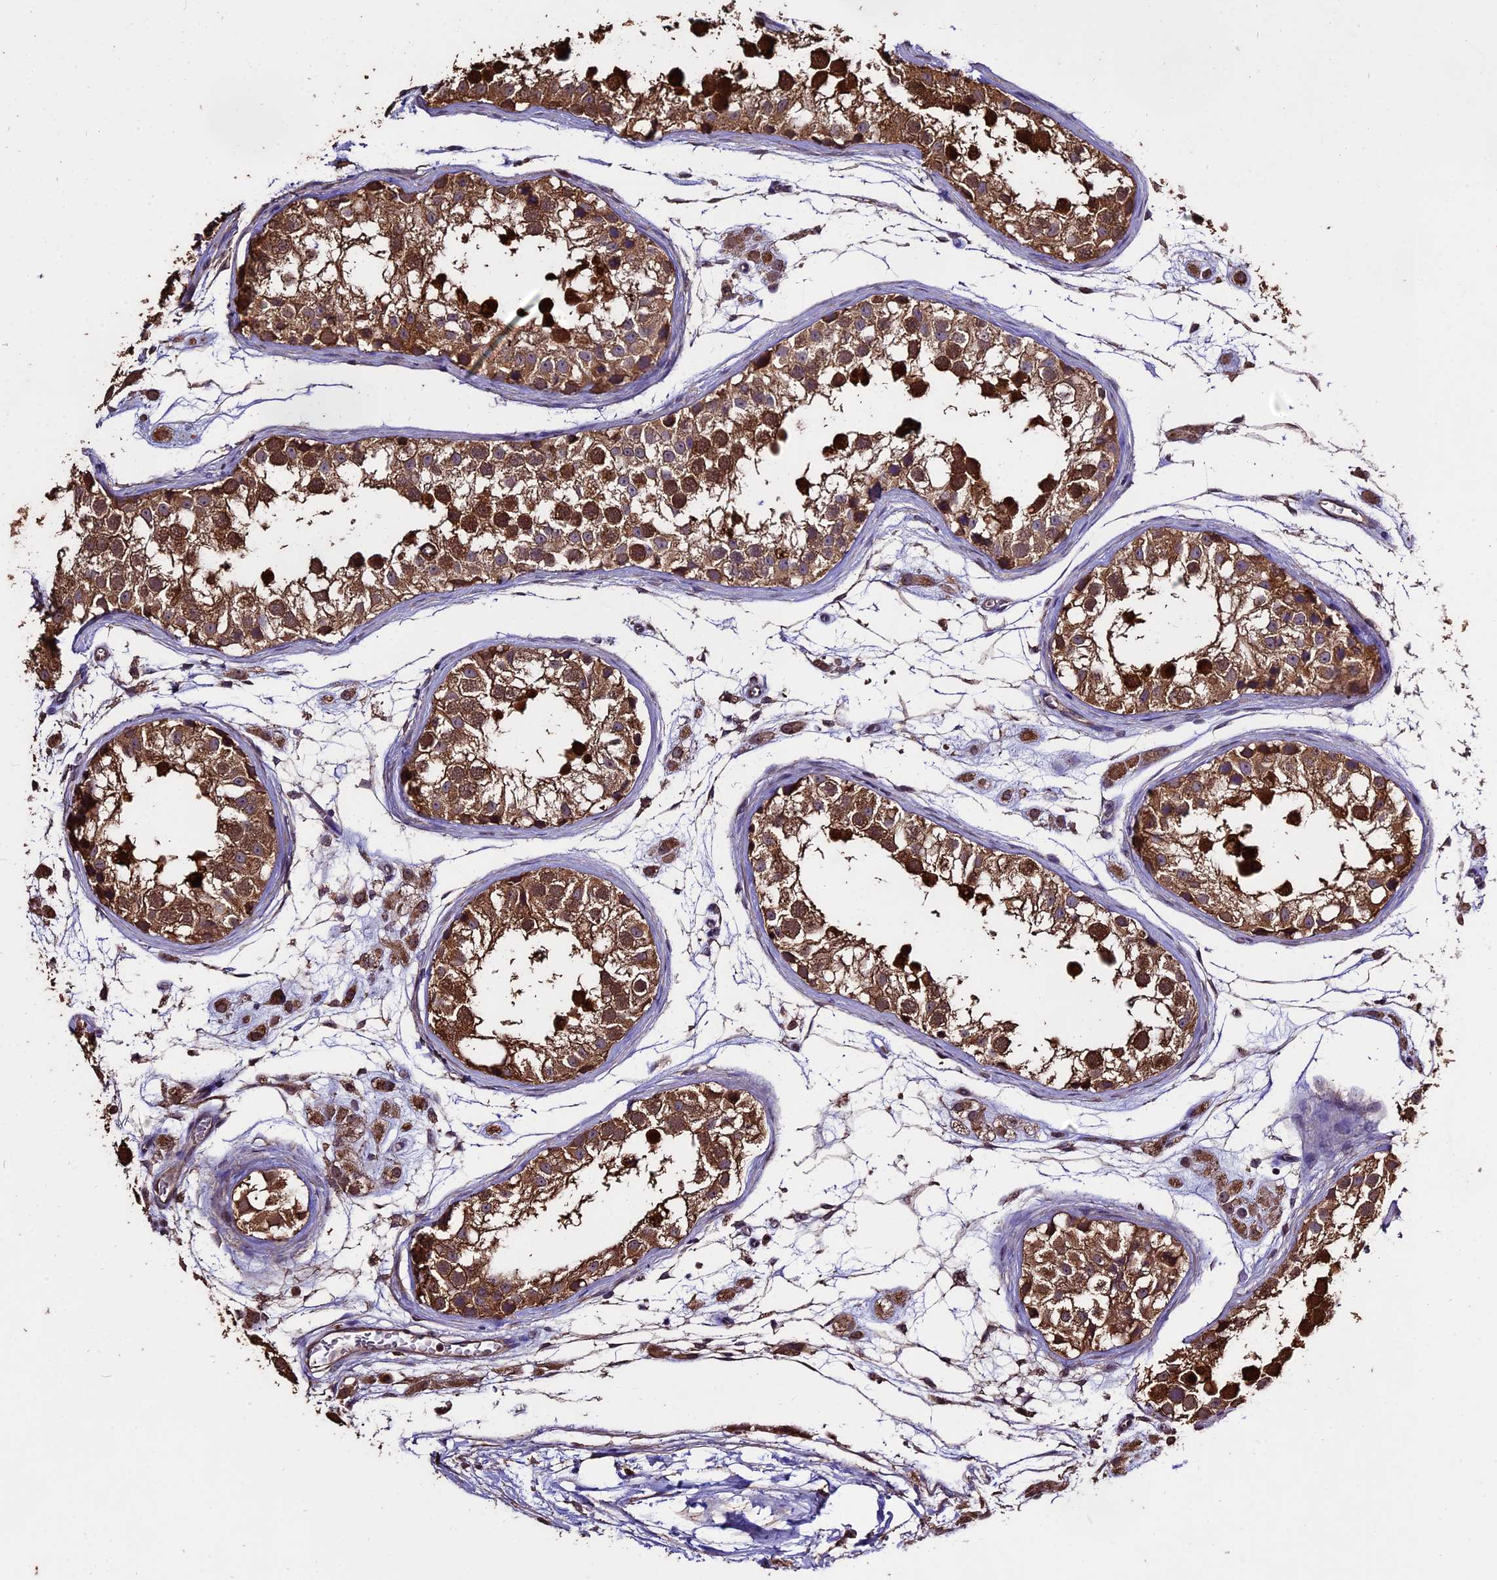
{"staining": {"intensity": "strong", "quantity": ">75%", "location": "cytoplasmic/membranous"}, "tissue": "testis", "cell_type": "Cells in seminiferous ducts", "image_type": "normal", "snomed": [{"axis": "morphology", "description": "Normal tissue, NOS"}, {"axis": "morphology", "description": "Adenocarcinoma, metastatic, NOS"}, {"axis": "topography", "description": "Testis"}], "caption": "Immunohistochemistry photomicrograph of normal human testis stained for a protein (brown), which reveals high levels of strong cytoplasmic/membranous expression in about >75% of cells in seminiferous ducts.", "gene": "PGPEP1L", "patient": {"sex": "male", "age": 26}}